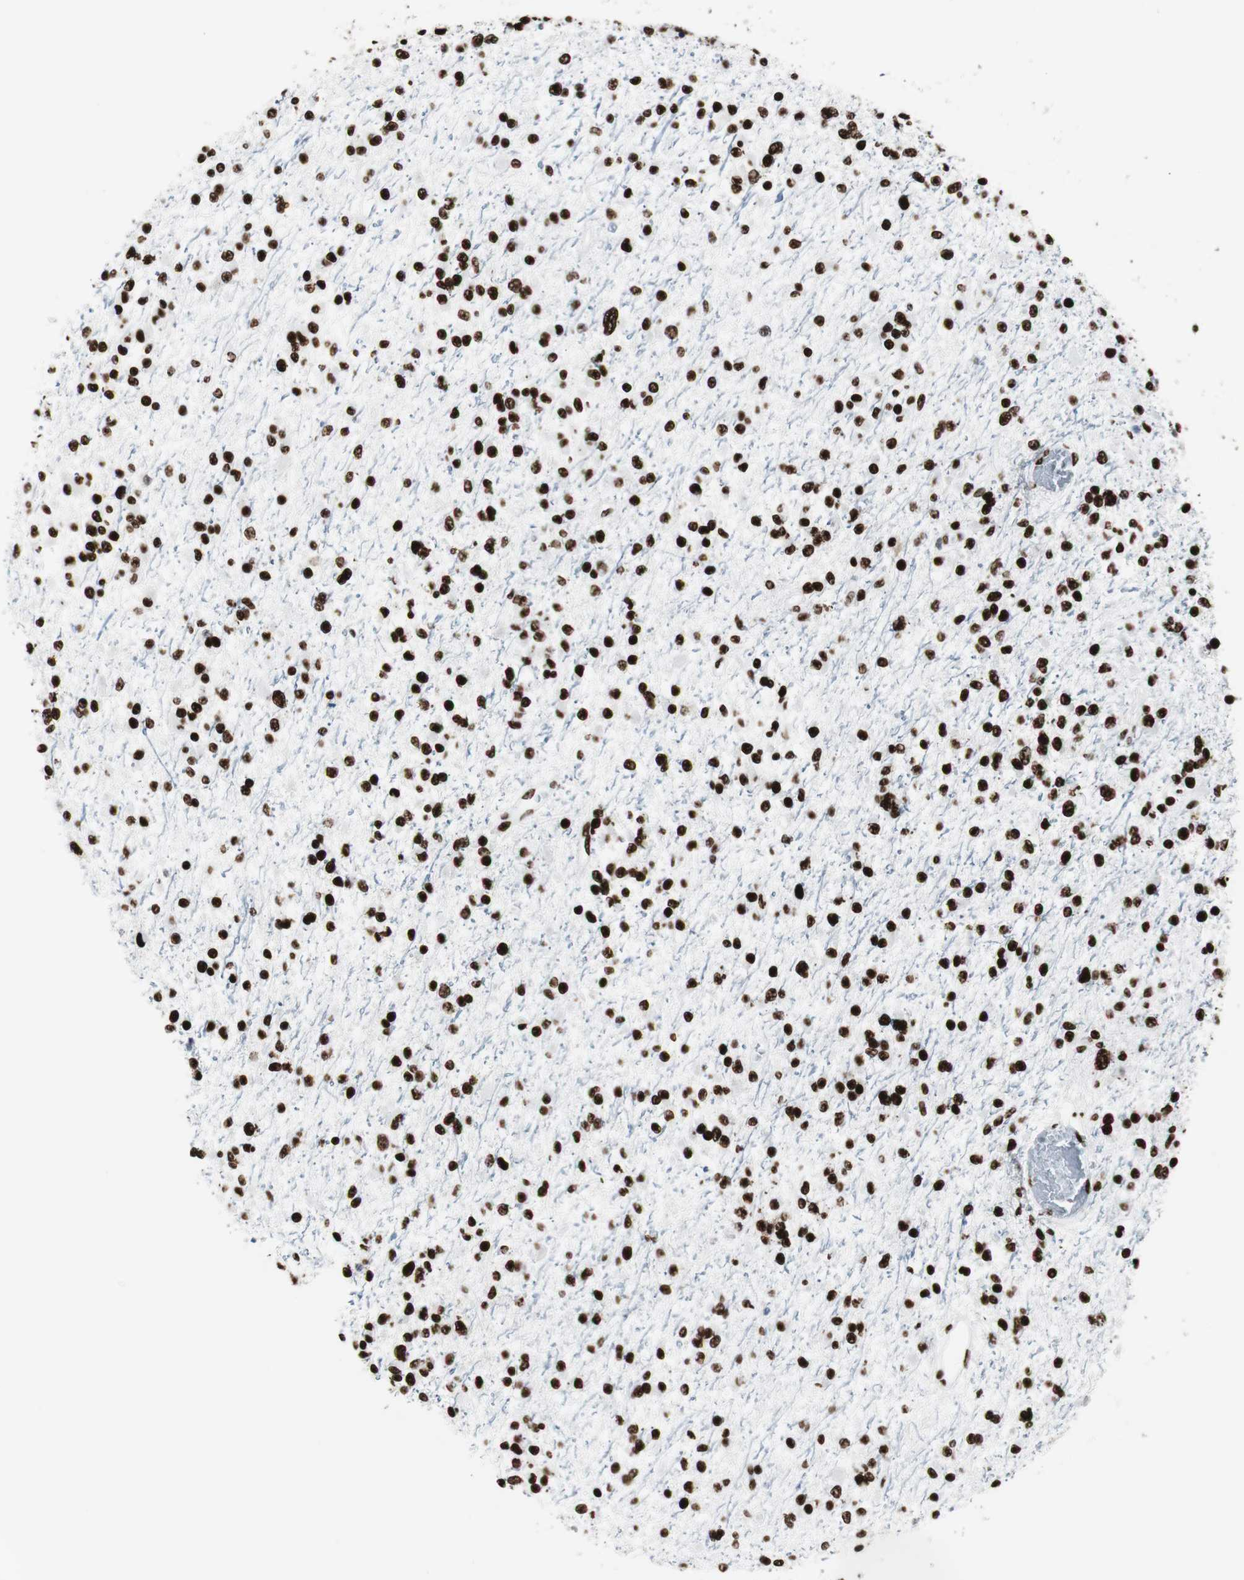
{"staining": {"intensity": "strong", "quantity": ">75%", "location": "nuclear"}, "tissue": "glioma", "cell_type": "Tumor cells", "image_type": "cancer", "snomed": [{"axis": "morphology", "description": "Glioma, malignant, Low grade"}, {"axis": "topography", "description": "Brain"}], "caption": "Approximately >75% of tumor cells in malignant low-grade glioma display strong nuclear protein expression as visualized by brown immunohistochemical staining.", "gene": "NCL", "patient": {"sex": "female", "age": 22}}